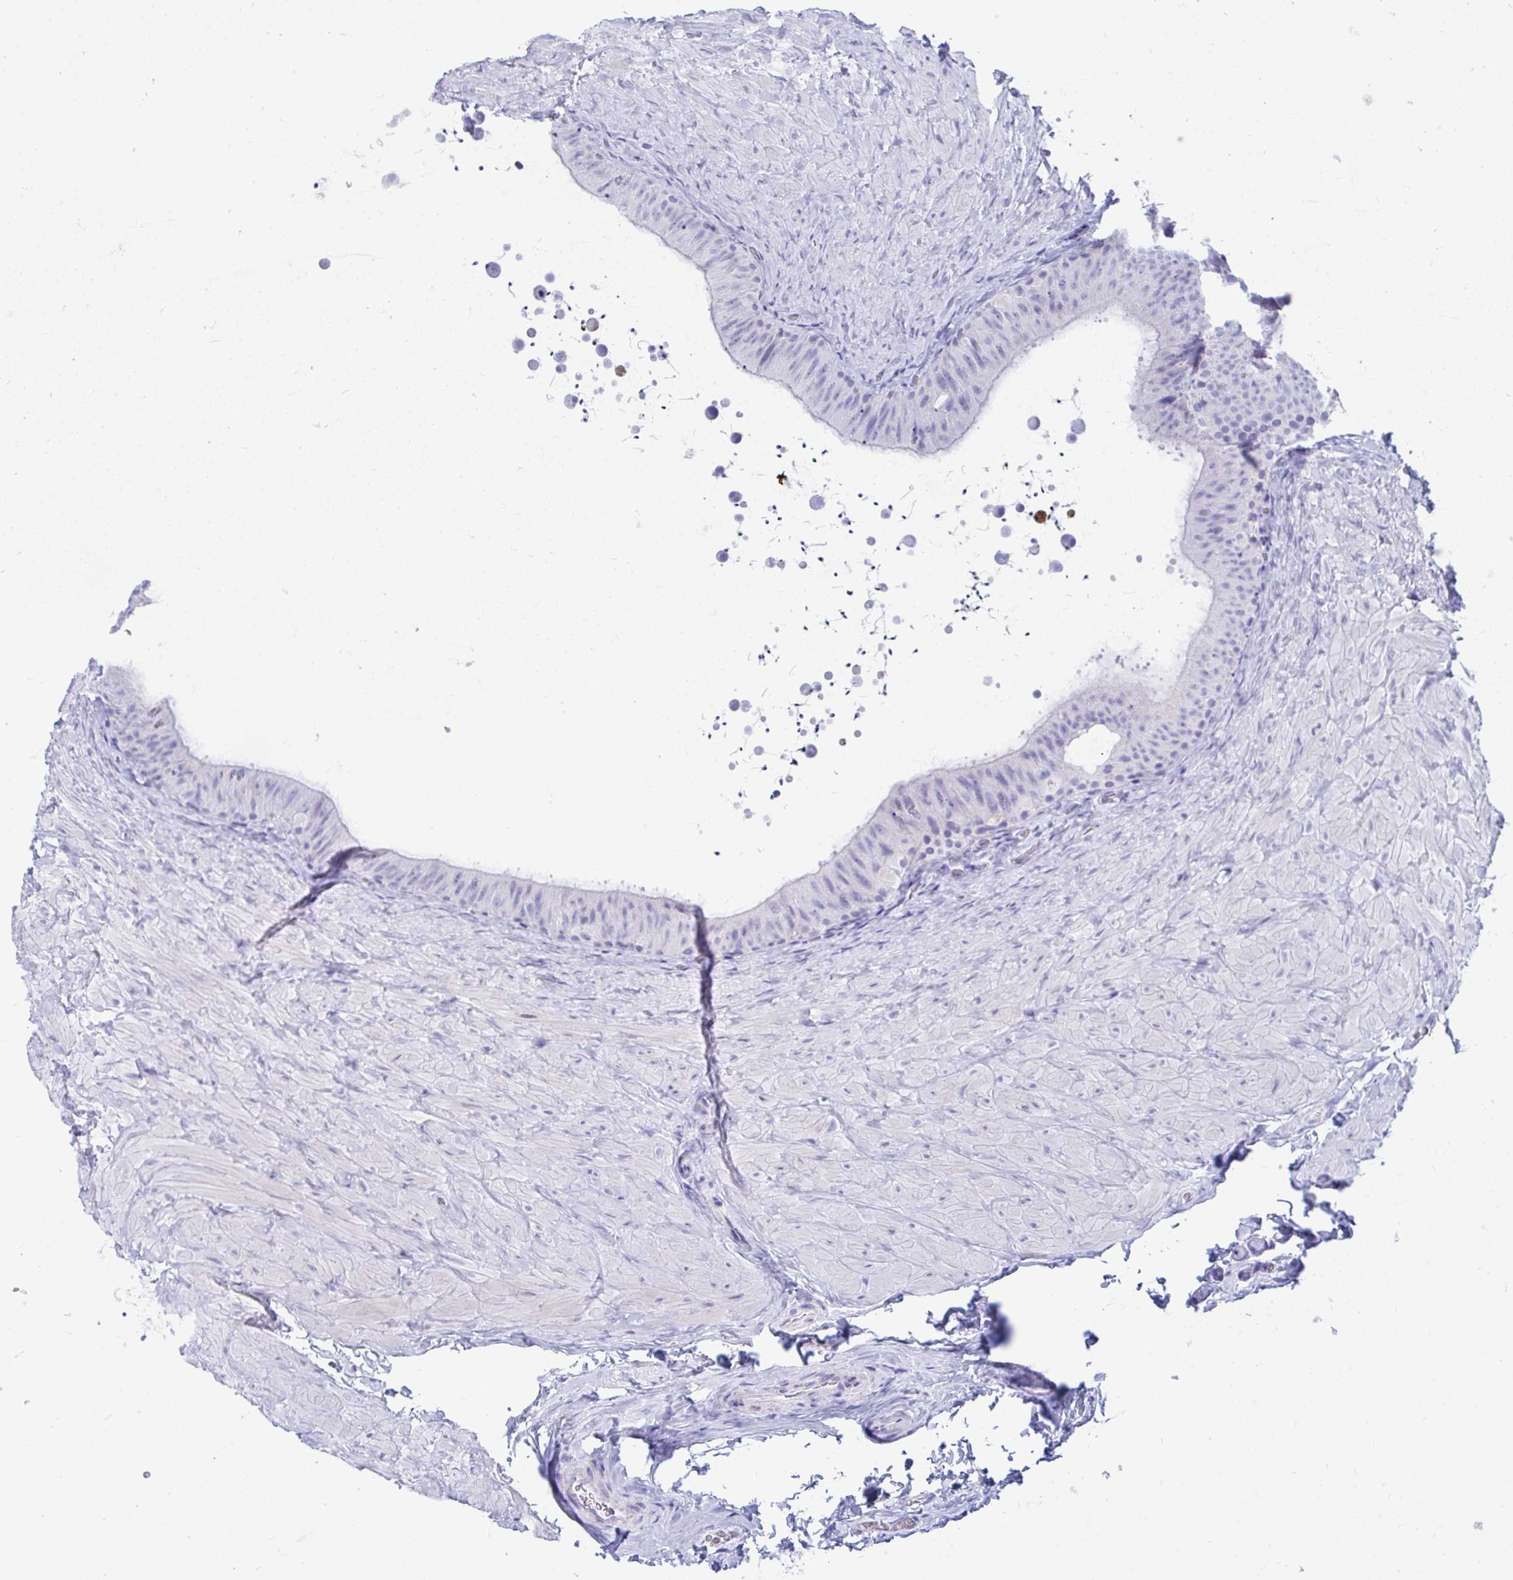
{"staining": {"intensity": "negative", "quantity": "none", "location": "none"}, "tissue": "epididymis", "cell_type": "Glandular cells", "image_type": "normal", "snomed": [{"axis": "morphology", "description": "Normal tissue, NOS"}, {"axis": "topography", "description": "Epididymis, spermatic cord, NOS"}, {"axis": "topography", "description": "Epididymis"}], "caption": "IHC image of normal human epididymis stained for a protein (brown), which exhibits no expression in glandular cells.", "gene": "SHISA8", "patient": {"sex": "male", "age": 31}}